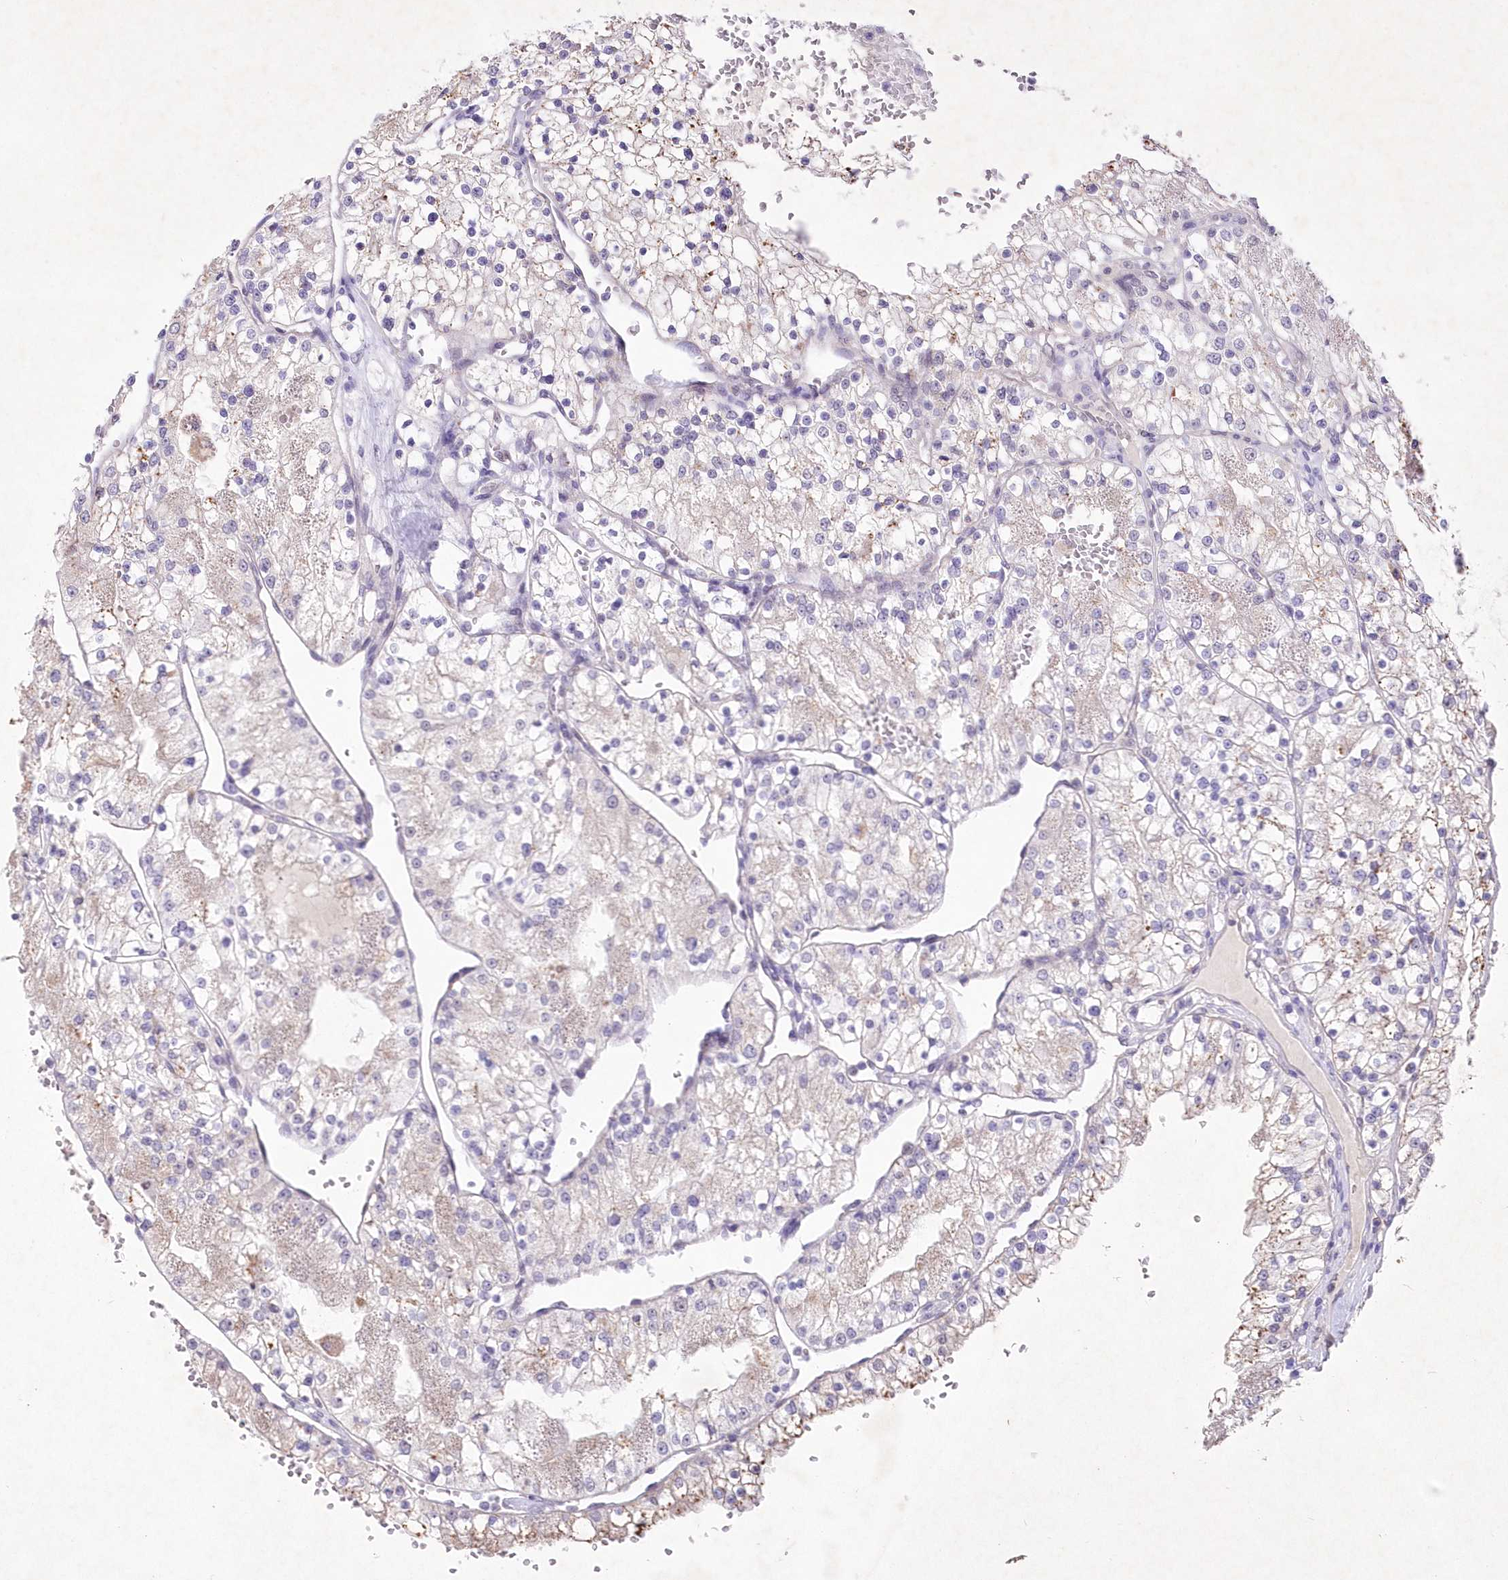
{"staining": {"intensity": "weak", "quantity": "<25%", "location": "cytoplasmic/membranous"}, "tissue": "renal cancer", "cell_type": "Tumor cells", "image_type": "cancer", "snomed": [{"axis": "morphology", "description": "Normal tissue, NOS"}, {"axis": "morphology", "description": "Adenocarcinoma, NOS"}, {"axis": "topography", "description": "Kidney"}], "caption": "Micrograph shows no protein positivity in tumor cells of adenocarcinoma (renal) tissue.", "gene": "RBM27", "patient": {"sex": "male", "age": 68}}